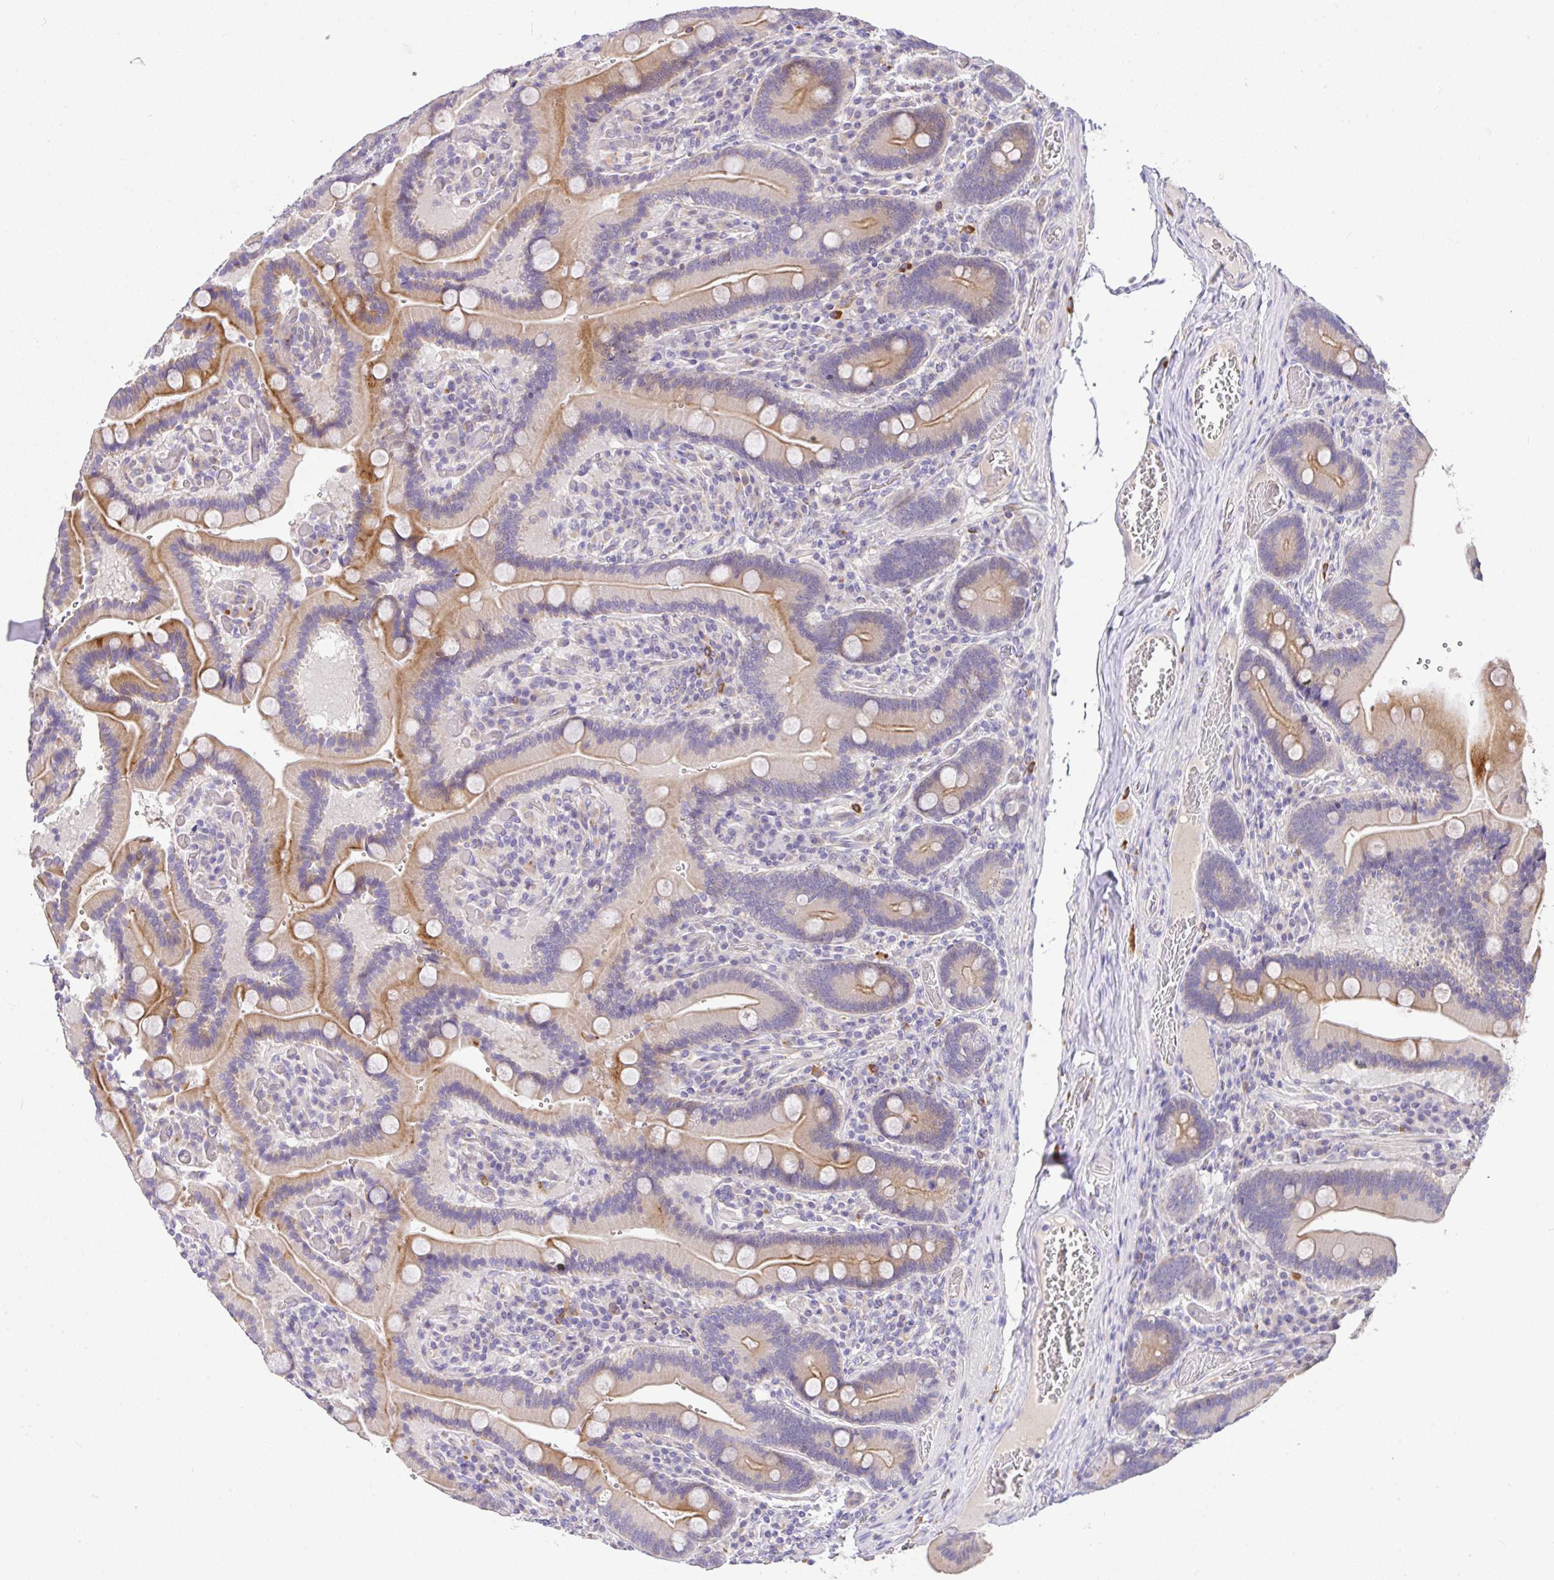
{"staining": {"intensity": "moderate", "quantity": ">75%", "location": "cytoplasmic/membranous"}, "tissue": "duodenum", "cell_type": "Glandular cells", "image_type": "normal", "snomed": [{"axis": "morphology", "description": "Normal tissue, NOS"}, {"axis": "topography", "description": "Duodenum"}], "caption": "There is medium levels of moderate cytoplasmic/membranous positivity in glandular cells of normal duodenum, as demonstrated by immunohistochemical staining (brown color).", "gene": "EPN3", "patient": {"sex": "female", "age": 62}}